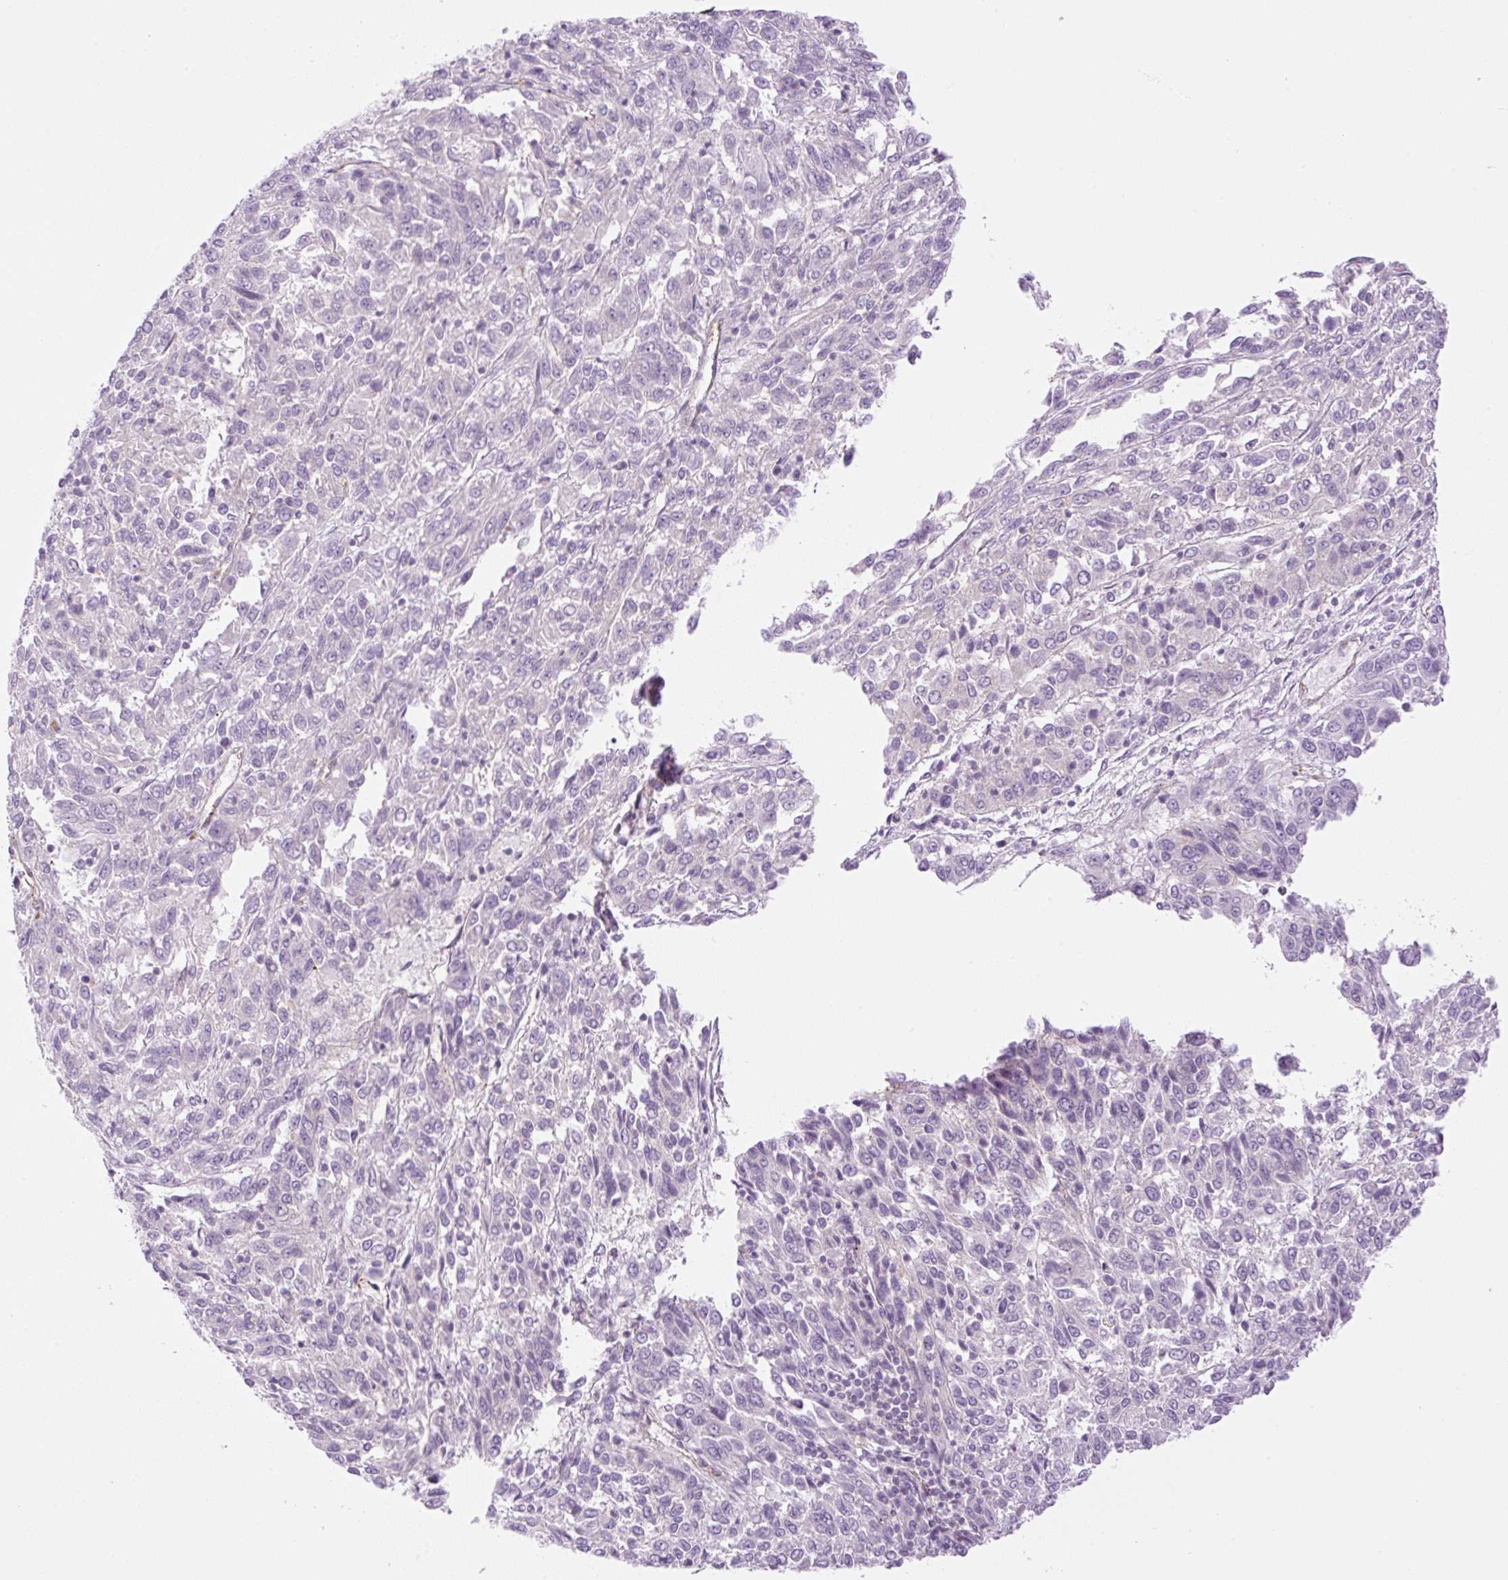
{"staining": {"intensity": "negative", "quantity": "none", "location": "none"}, "tissue": "melanoma", "cell_type": "Tumor cells", "image_type": "cancer", "snomed": [{"axis": "morphology", "description": "Malignant melanoma, Metastatic site"}, {"axis": "topography", "description": "Lung"}], "caption": "Tumor cells show no significant protein staining in malignant melanoma (metastatic site).", "gene": "EHD3", "patient": {"sex": "male", "age": 64}}